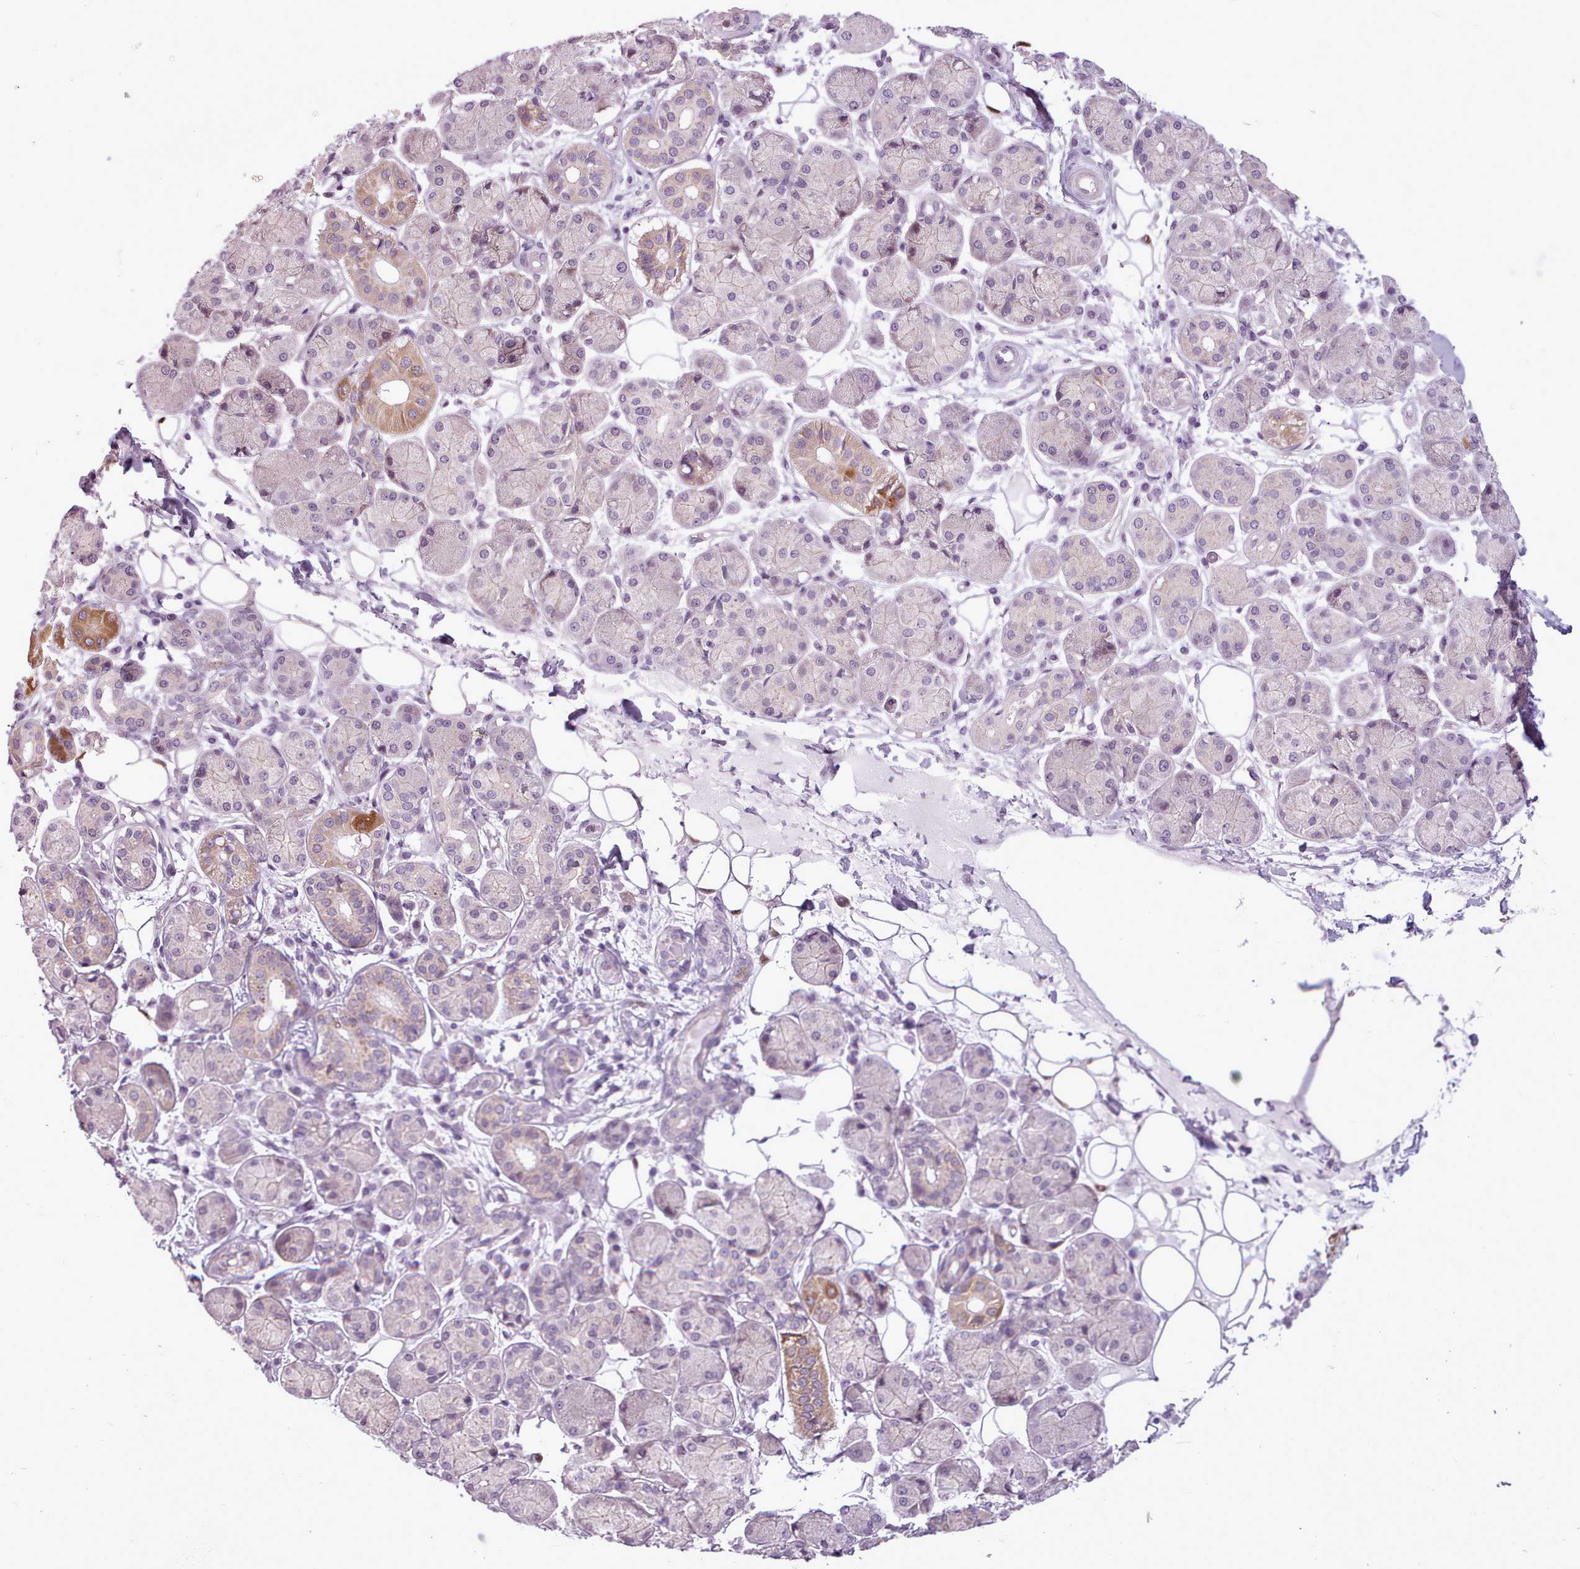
{"staining": {"intensity": "moderate", "quantity": "<25%", "location": "cytoplasmic/membranous"}, "tissue": "salivary gland", "cell_type": "Glandular cells", "image_type": "normal", "snomed": [{"axis": "morphology", "description": "Squamous cell carcinoma, NOS"}, {"axis": "topography", "description": "Skin"}, {"axis": "topography", "description": "Head-Neck"}], "caption": "High-magnification brightfield microscopy of benign salivary gland stained with DAB (brown) and counterstained with hematoxylin (blue). glandular cells exhibit moderate cytoplasmic/membranous expression is present in about<25% of cells.", "gene": "SLURP1", "patient": {"sex": "male", "age": 80}}